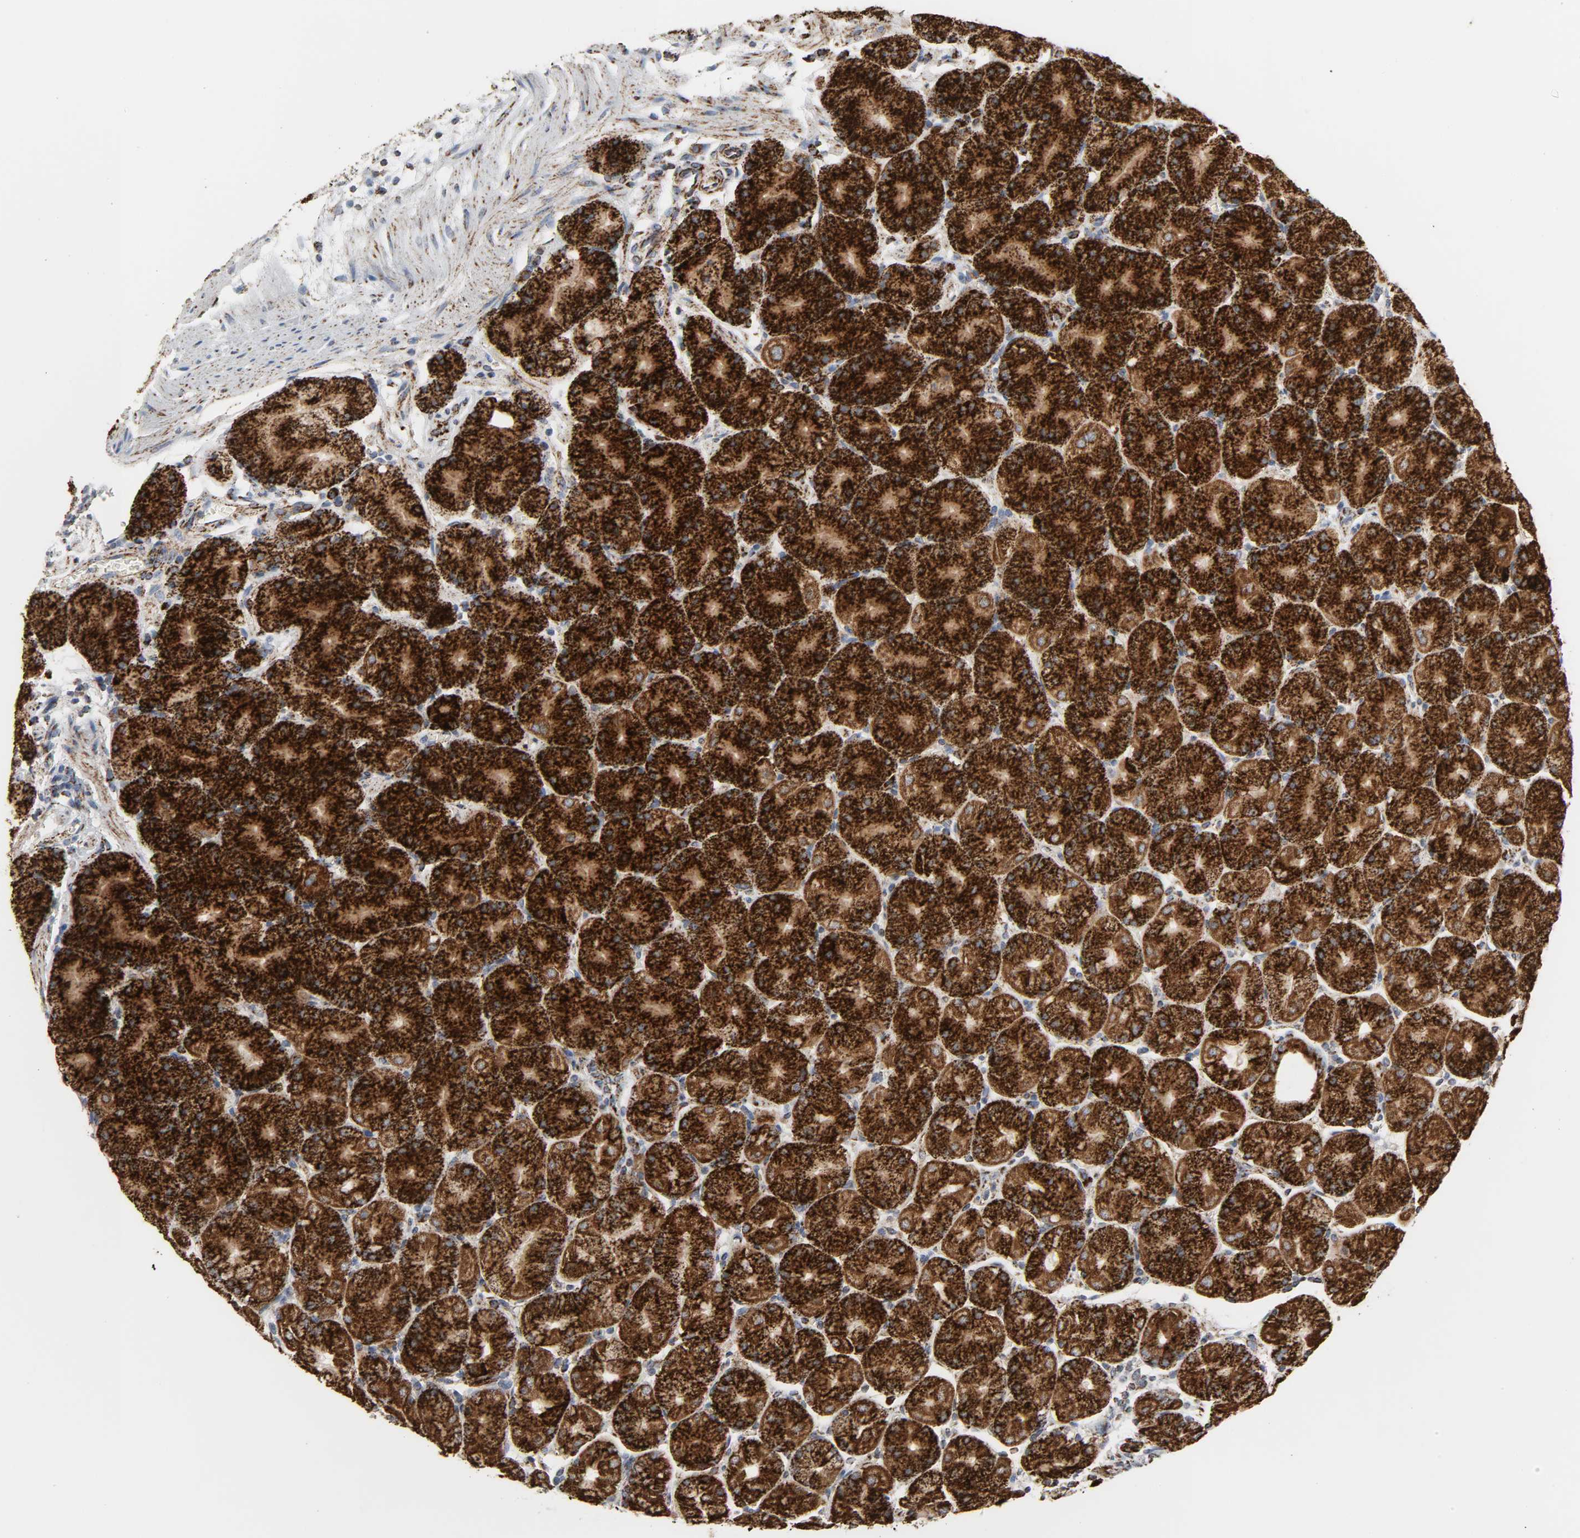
{"staining": {"intensity": "strong", "quantity": ">75%", "location": "cytoplasmic/membranous"}, "tissue": "stomach", "cell_type": "Glandular cells", "image_type": "normal", "snomed": [{"axis": "morphology", "description": "Normal tissue, NOS"}, {"axis": "topography", "description": "Stomach, upper"}, {"axis": "topography", "description": "Stomach"}], "caption": "Protein staining of unremarkable stomach shows strong cytoplasmic/membranous expression in about >75% of glandular cells.", "gene": "ACAT1", "patient": {"sex": "male", "age": 76}}